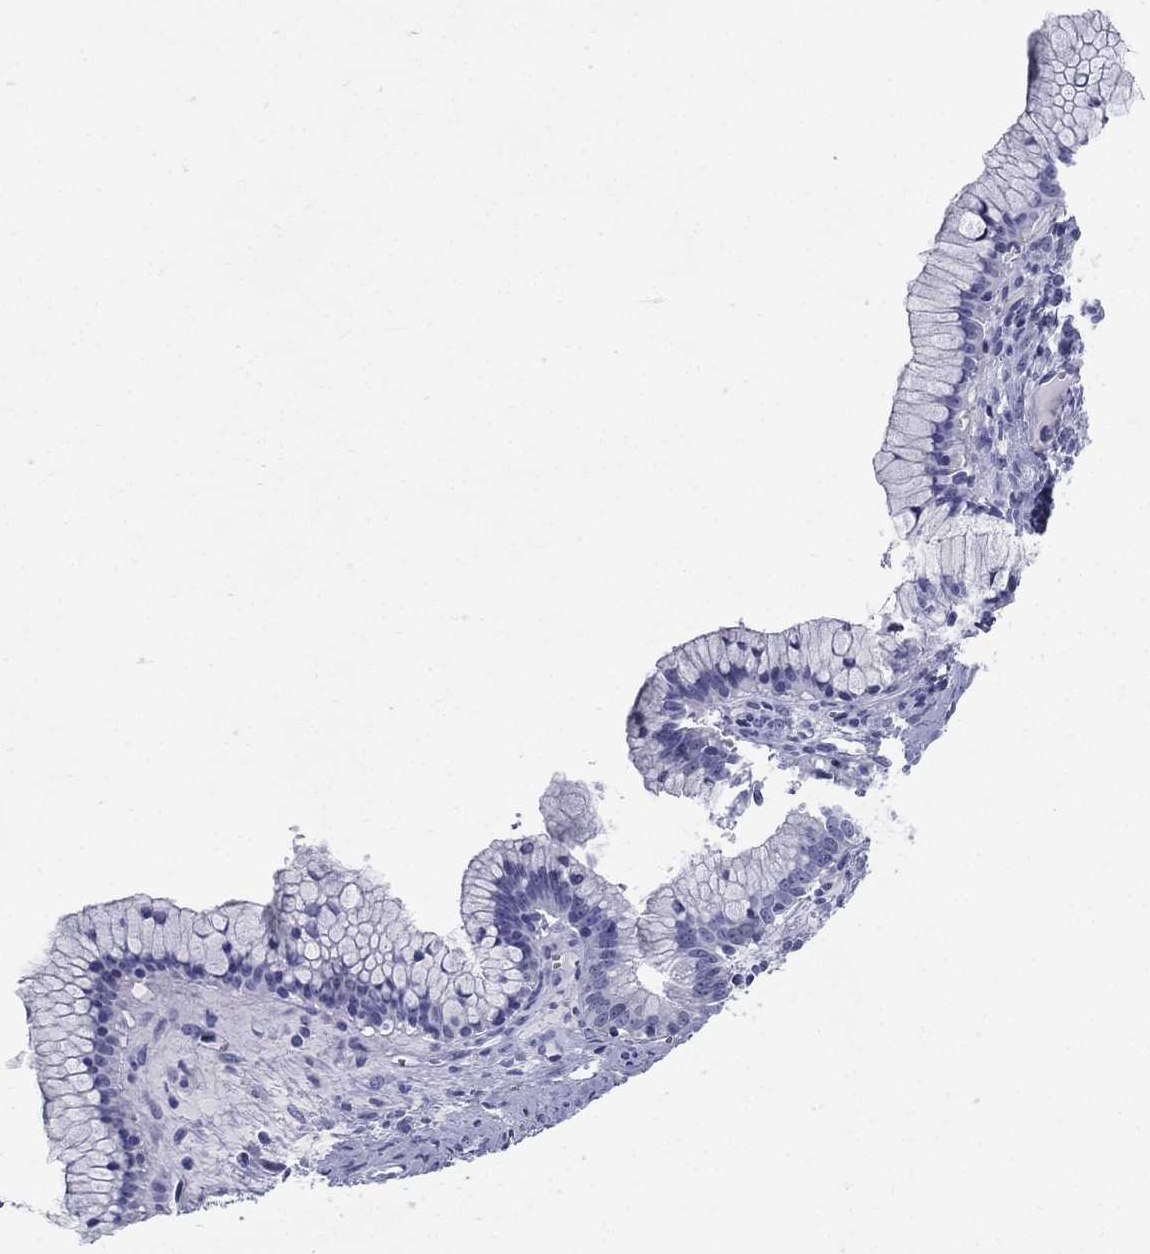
{"staining": {"intensity": "negative", "quantity": "none", "location": "none"}, "tissue": "ovarian cancer", "cell_type": "Tumor cells", "image_type": "cancer", "snomed": [{"axis": "morphology", "description": "Cystadenocarcinoma, mucinous, NOS"}, {"axis": "topography", "description": "Ovary"}], "caption": "Immunohistochemistry micrograph of human ovarian mucinous cystadenocarcinoma stained for a protein (brown), which shows no staining in tumor cells. (DAB IHC with hematoxylin counter stain).", "gene": "KIF2C", "patient": {"sex": "female", "age": 41}}